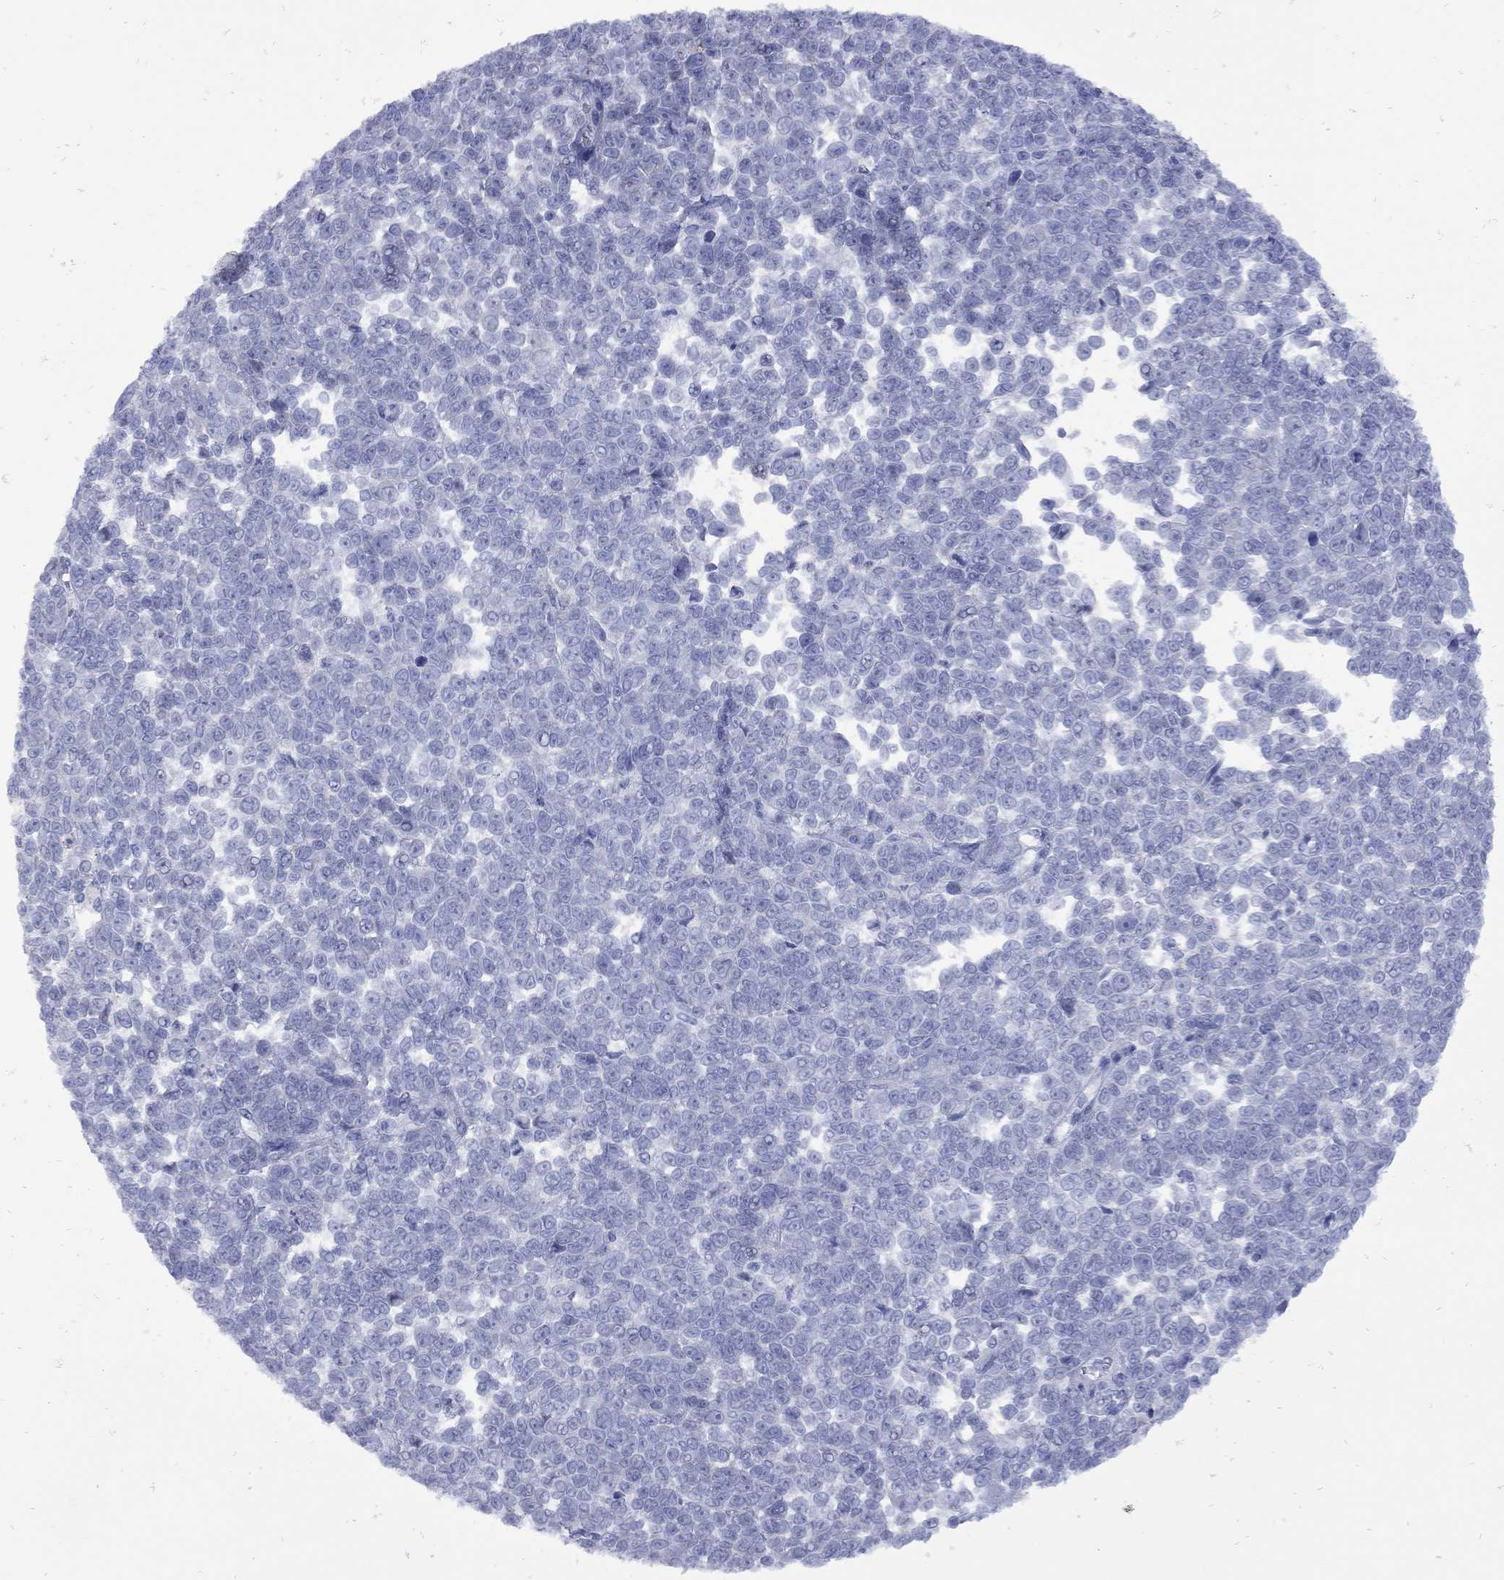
{"staining": {"intensity": "negative", "quantity": "none", "location": "none"}, "tissue": "melanoma", "cell_type": "Tumor cells", "image_type": "cancer", "snomed": [{"axis": "morphology", "description": "Malignant melanoma, NOS"}, {"axis": "topography", "description": "Skin"}], "caption": "An immunohistochemistry (IHC) photomicrograph of malignant melanoma is shown. There is no staining in tumor cells of malignant melanoma.", "gene": "SESTD1", "patient": {"sex": "female", "age": 95}}